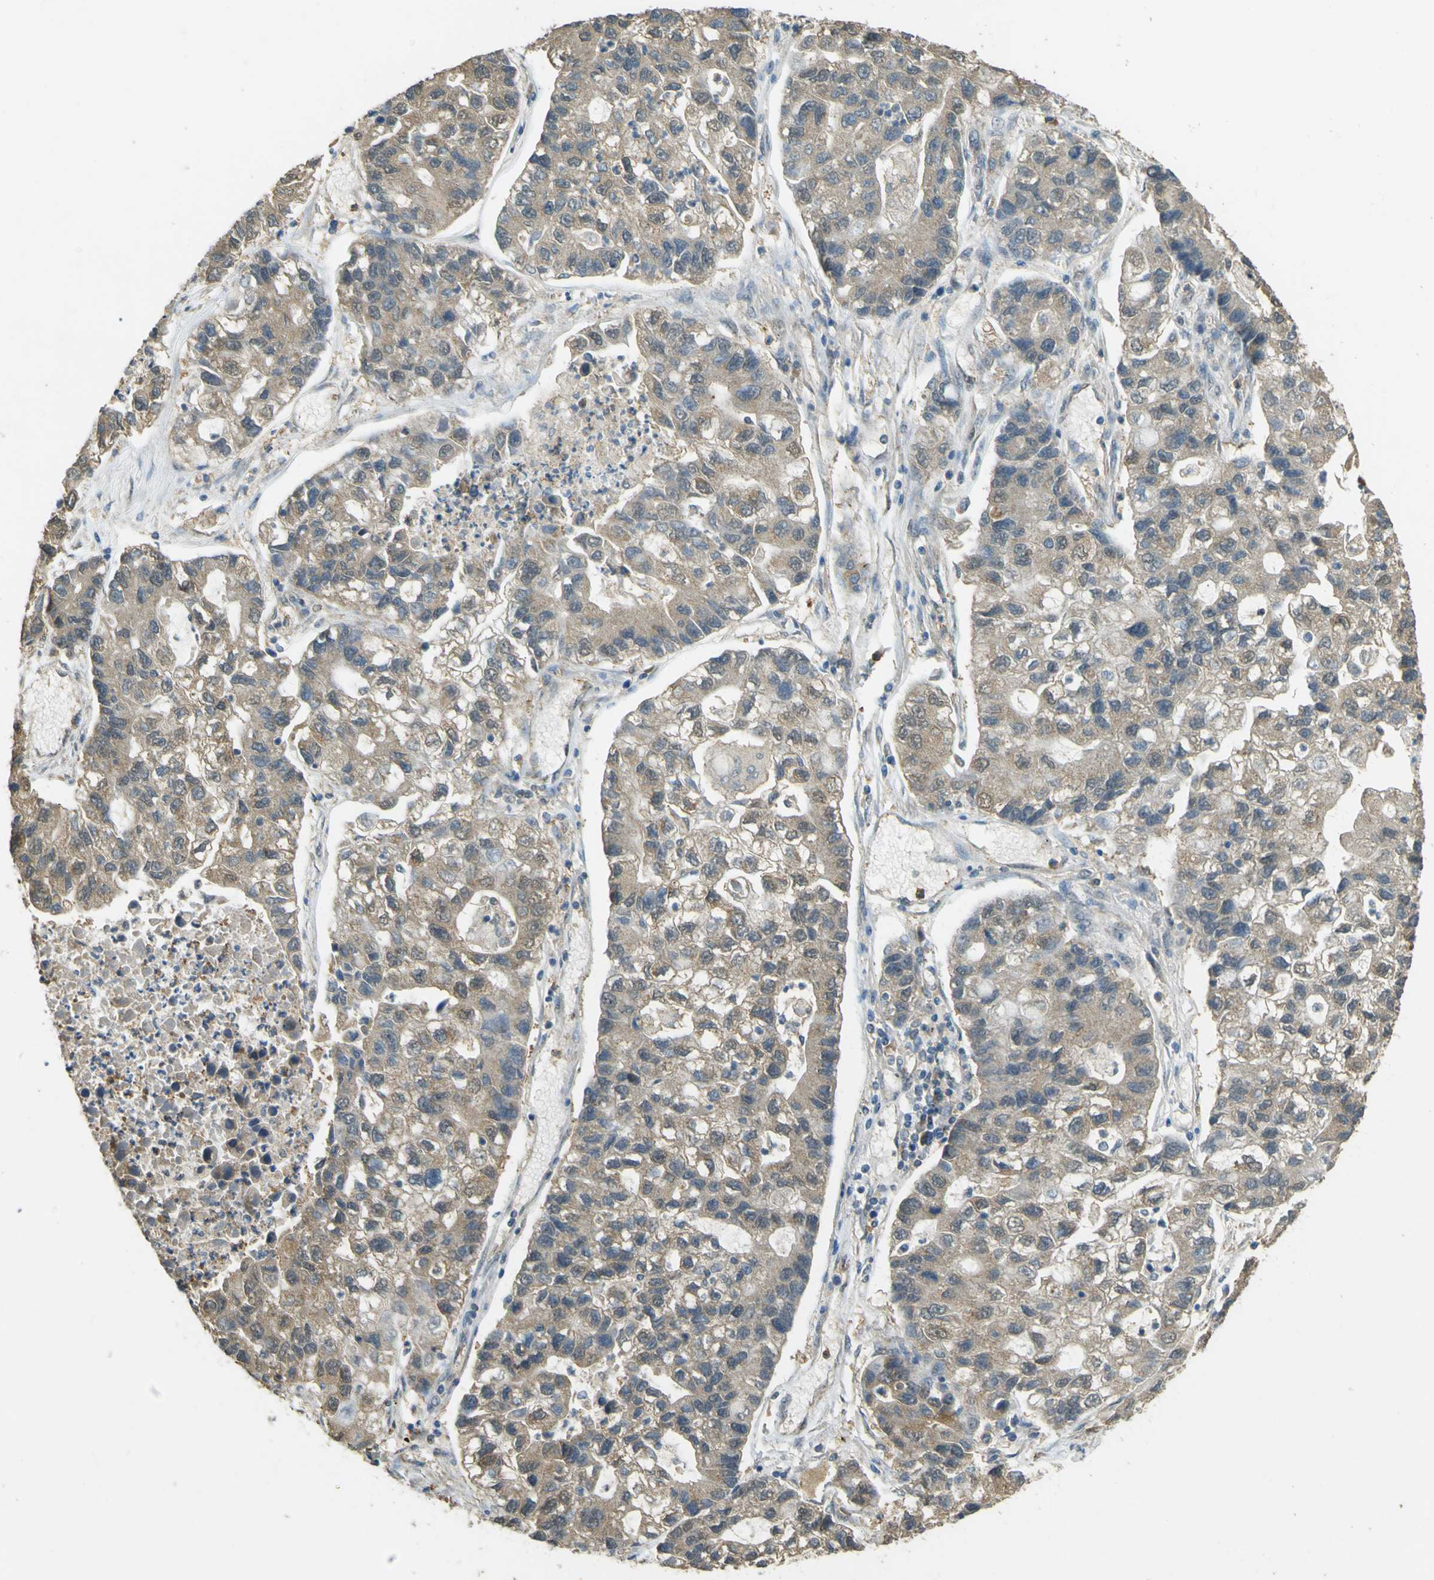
{"staining": {"intensity": "weak", "quantity": ">75%", "location": "cytoplasmic/membranous"}, "tissue": "lung cancer", "cell_type": "Tumor cells", "image_type": "cancer", "snomed": [{"axis": "morphology", "description": "Adenocarcinoma, NOS"}, {"axis": "topography", "description": "Lung"}], "caption": "Weak cytoplasmic/membranous protein staining is appreciated in about >75% of tumor cells in lung cancer (adenocarcinoma).", "gene": "GOLGA1", "patient": {"sex": "female", "age": 51}}